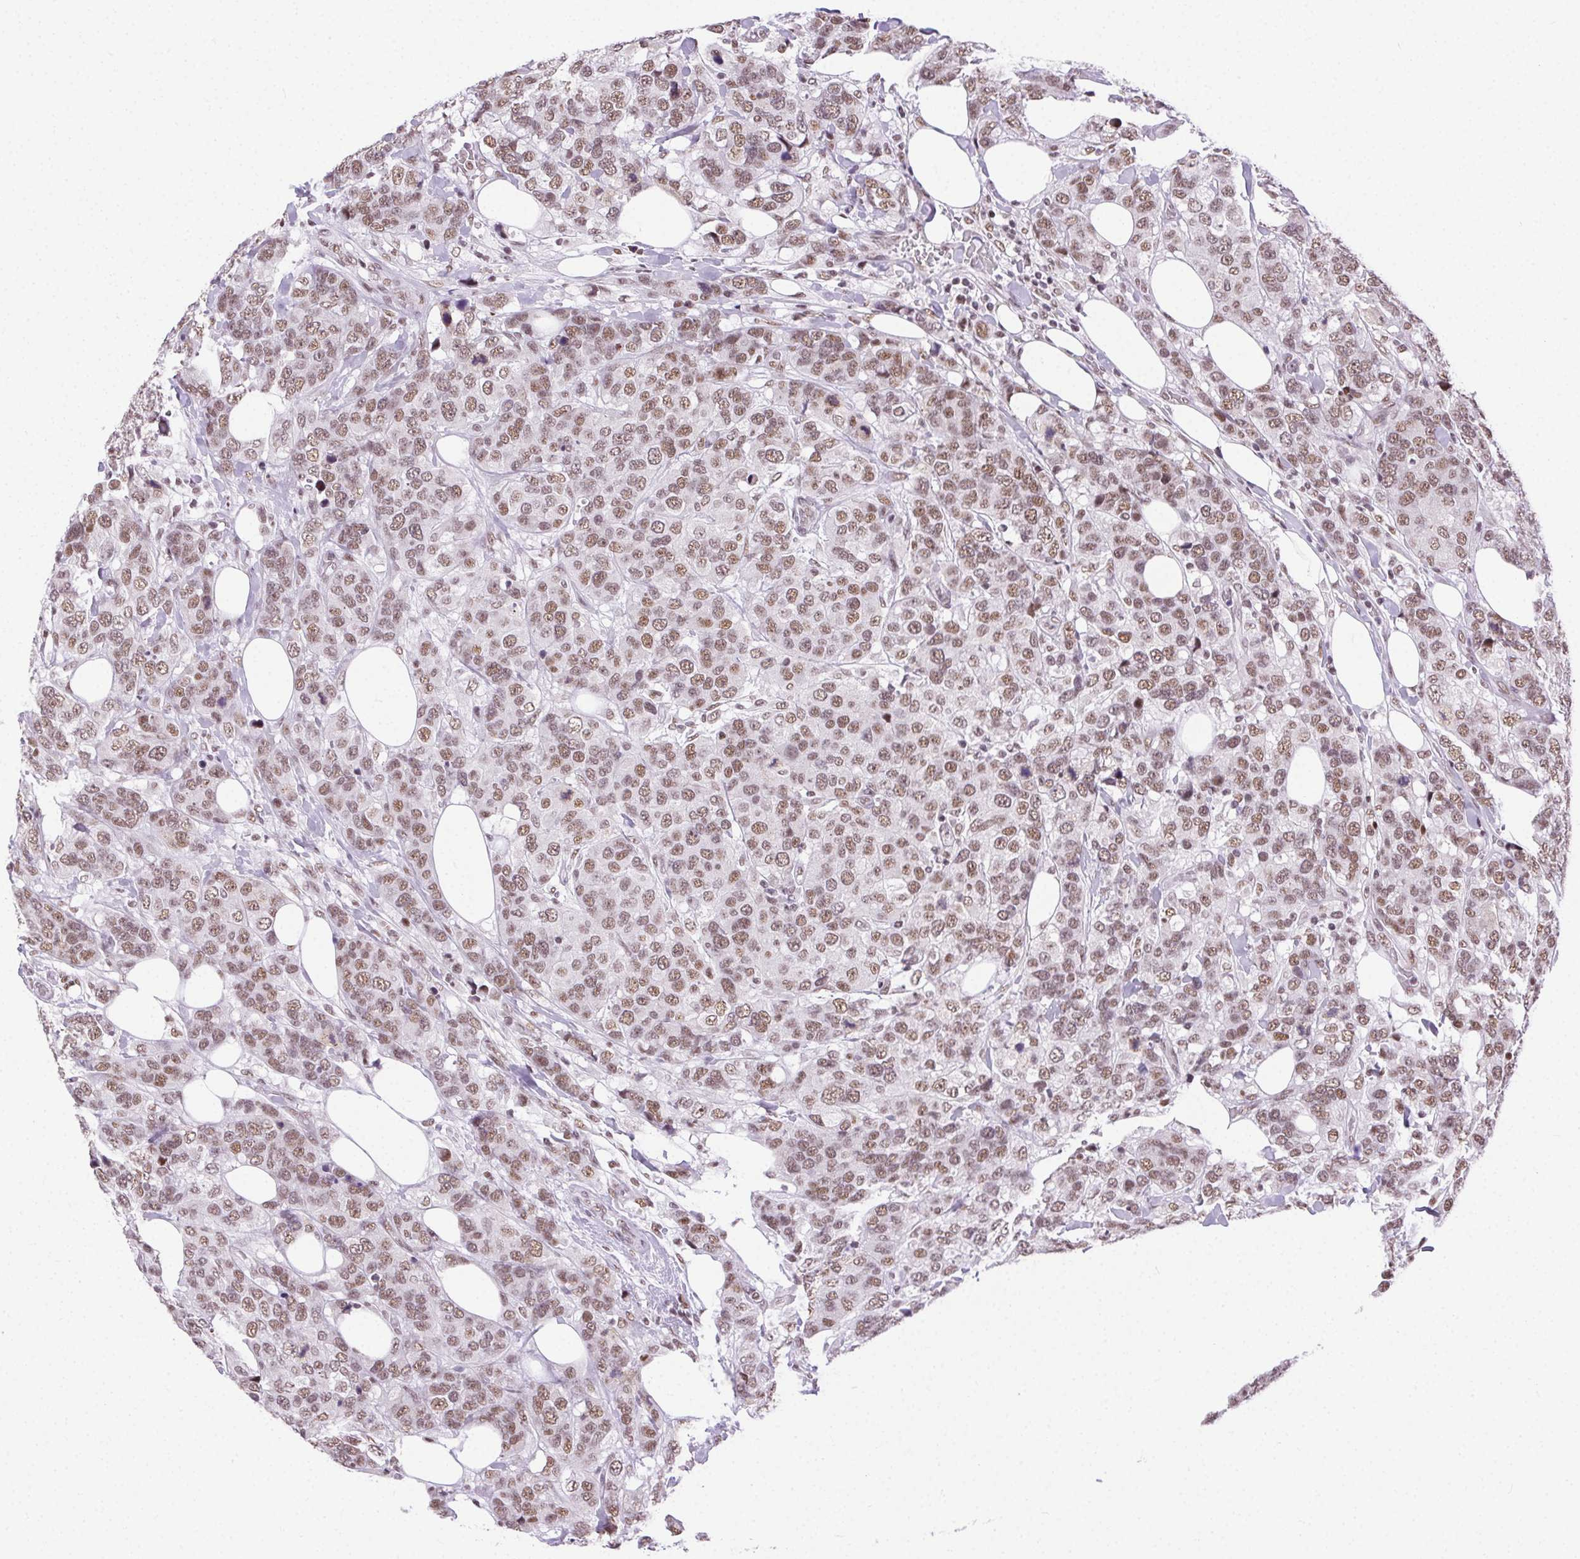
{"staining": {"intensity": "moderate", "quantity": ">75%", "location": "nuclear"}, "tissue": "breast cancer", "cell_type": "Tumor cells", "image_type": "cancer", "snomed": [{"axis": "morphology", "description": "Lobular carcinoma"}, {"axis": "topography", "description": "Breast"}], "caption": "Brown immunohistochemical staining in breast lobular carcinoma displays moderate nuclear positivity in approximately >75% of tumor cells.", "gene": "TRA2B", "patient": {"sex": "female", "age": 59}}